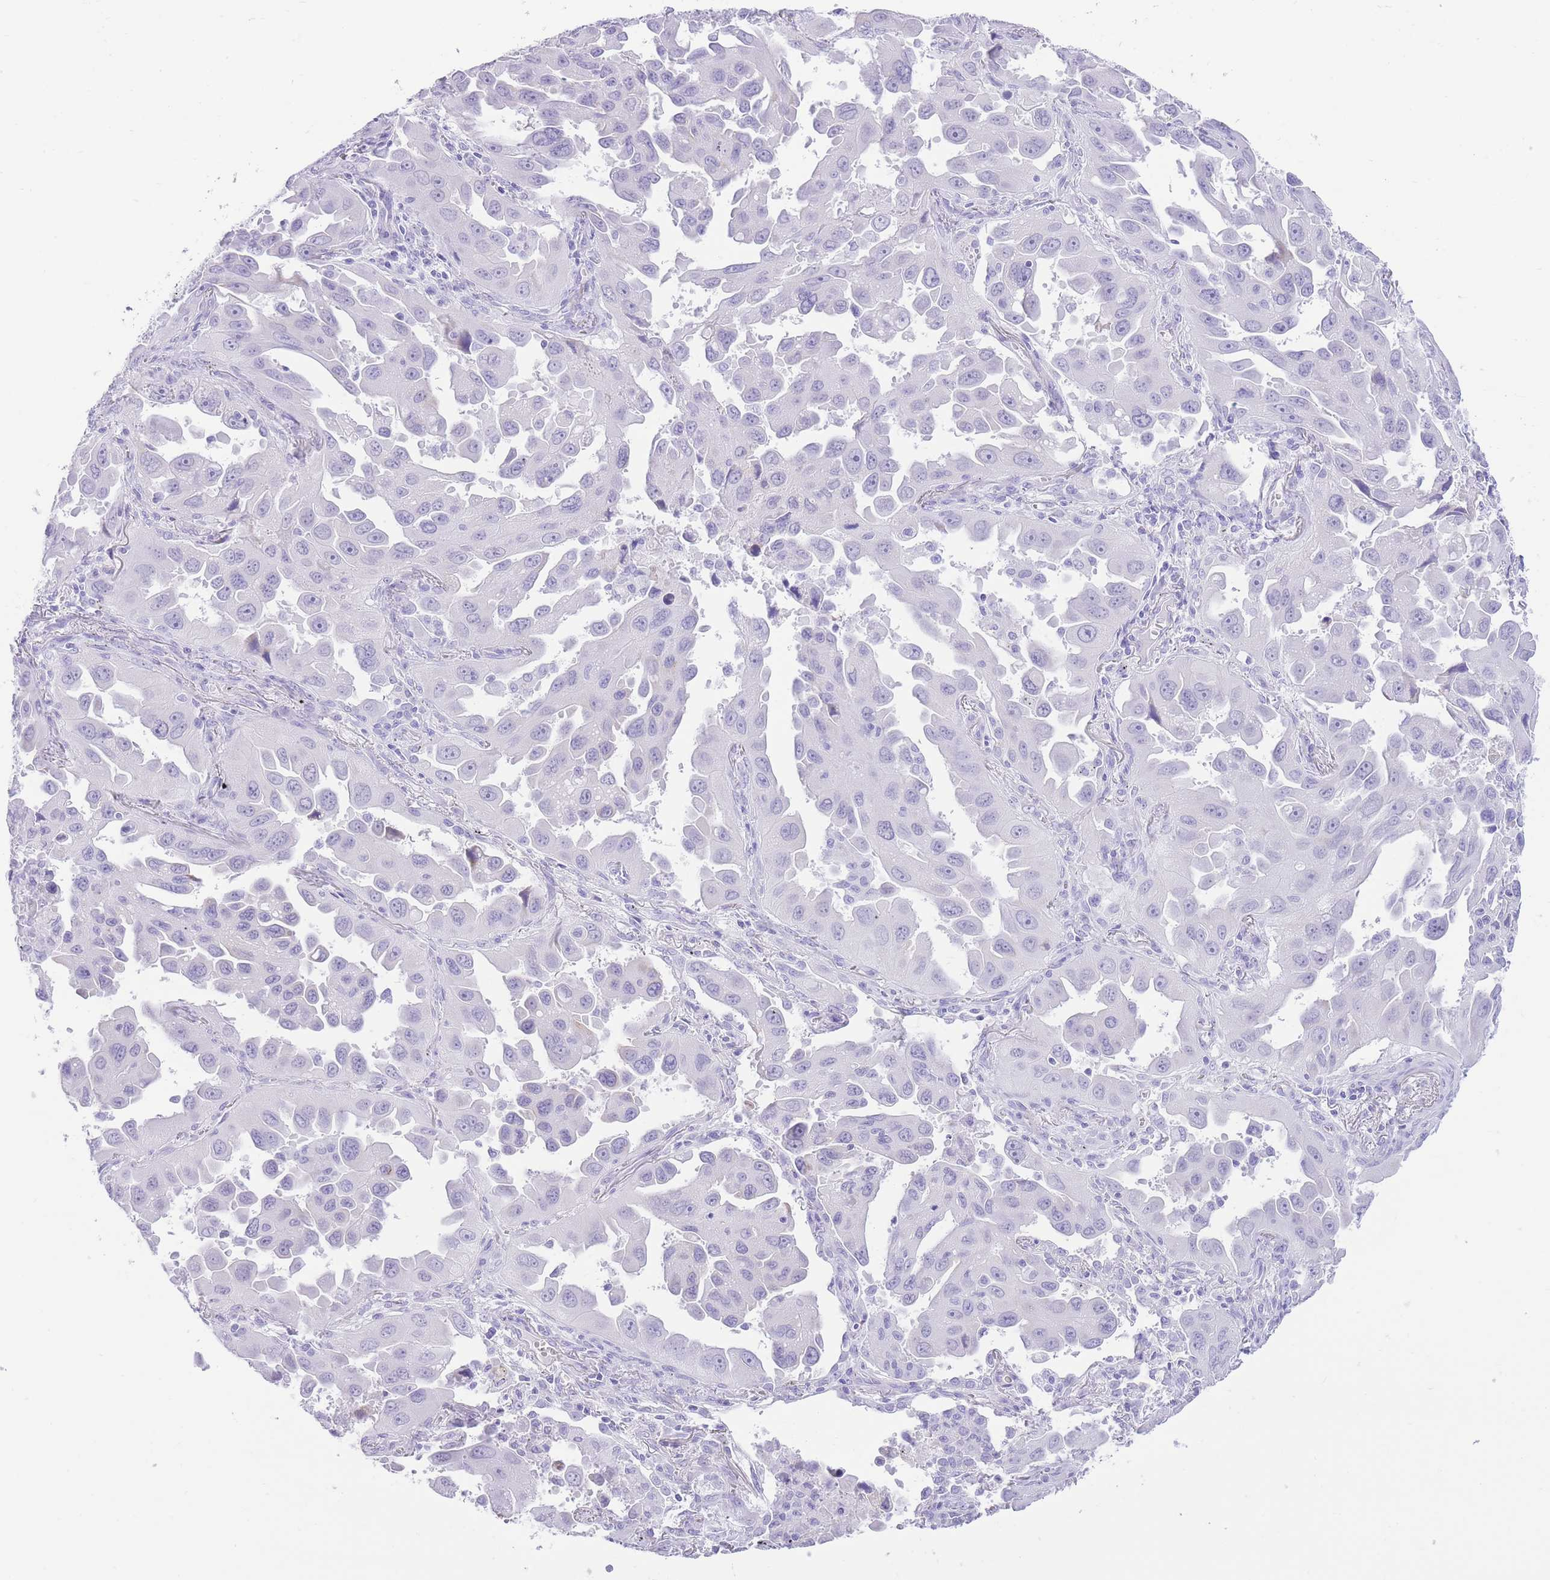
{"staining": {"intensity": "negative", "quantity": "none", "location": "none"}, "tissue": "lung cancer", "cell_type": "Tumor cells", "image_type": "cancer", "snomed": [{"axis": "morphology", "description": "Adenocarcinoma, NOS"}, {"axis": "topography", "description": "Lung"}], "caption": "Lung adenocarcinoma stained for a protein using immunohistochemistry (IHC) shows no expression tumor cells.", "gene": "ELOA2", "patient": {"sex": "male", "age": 66}}